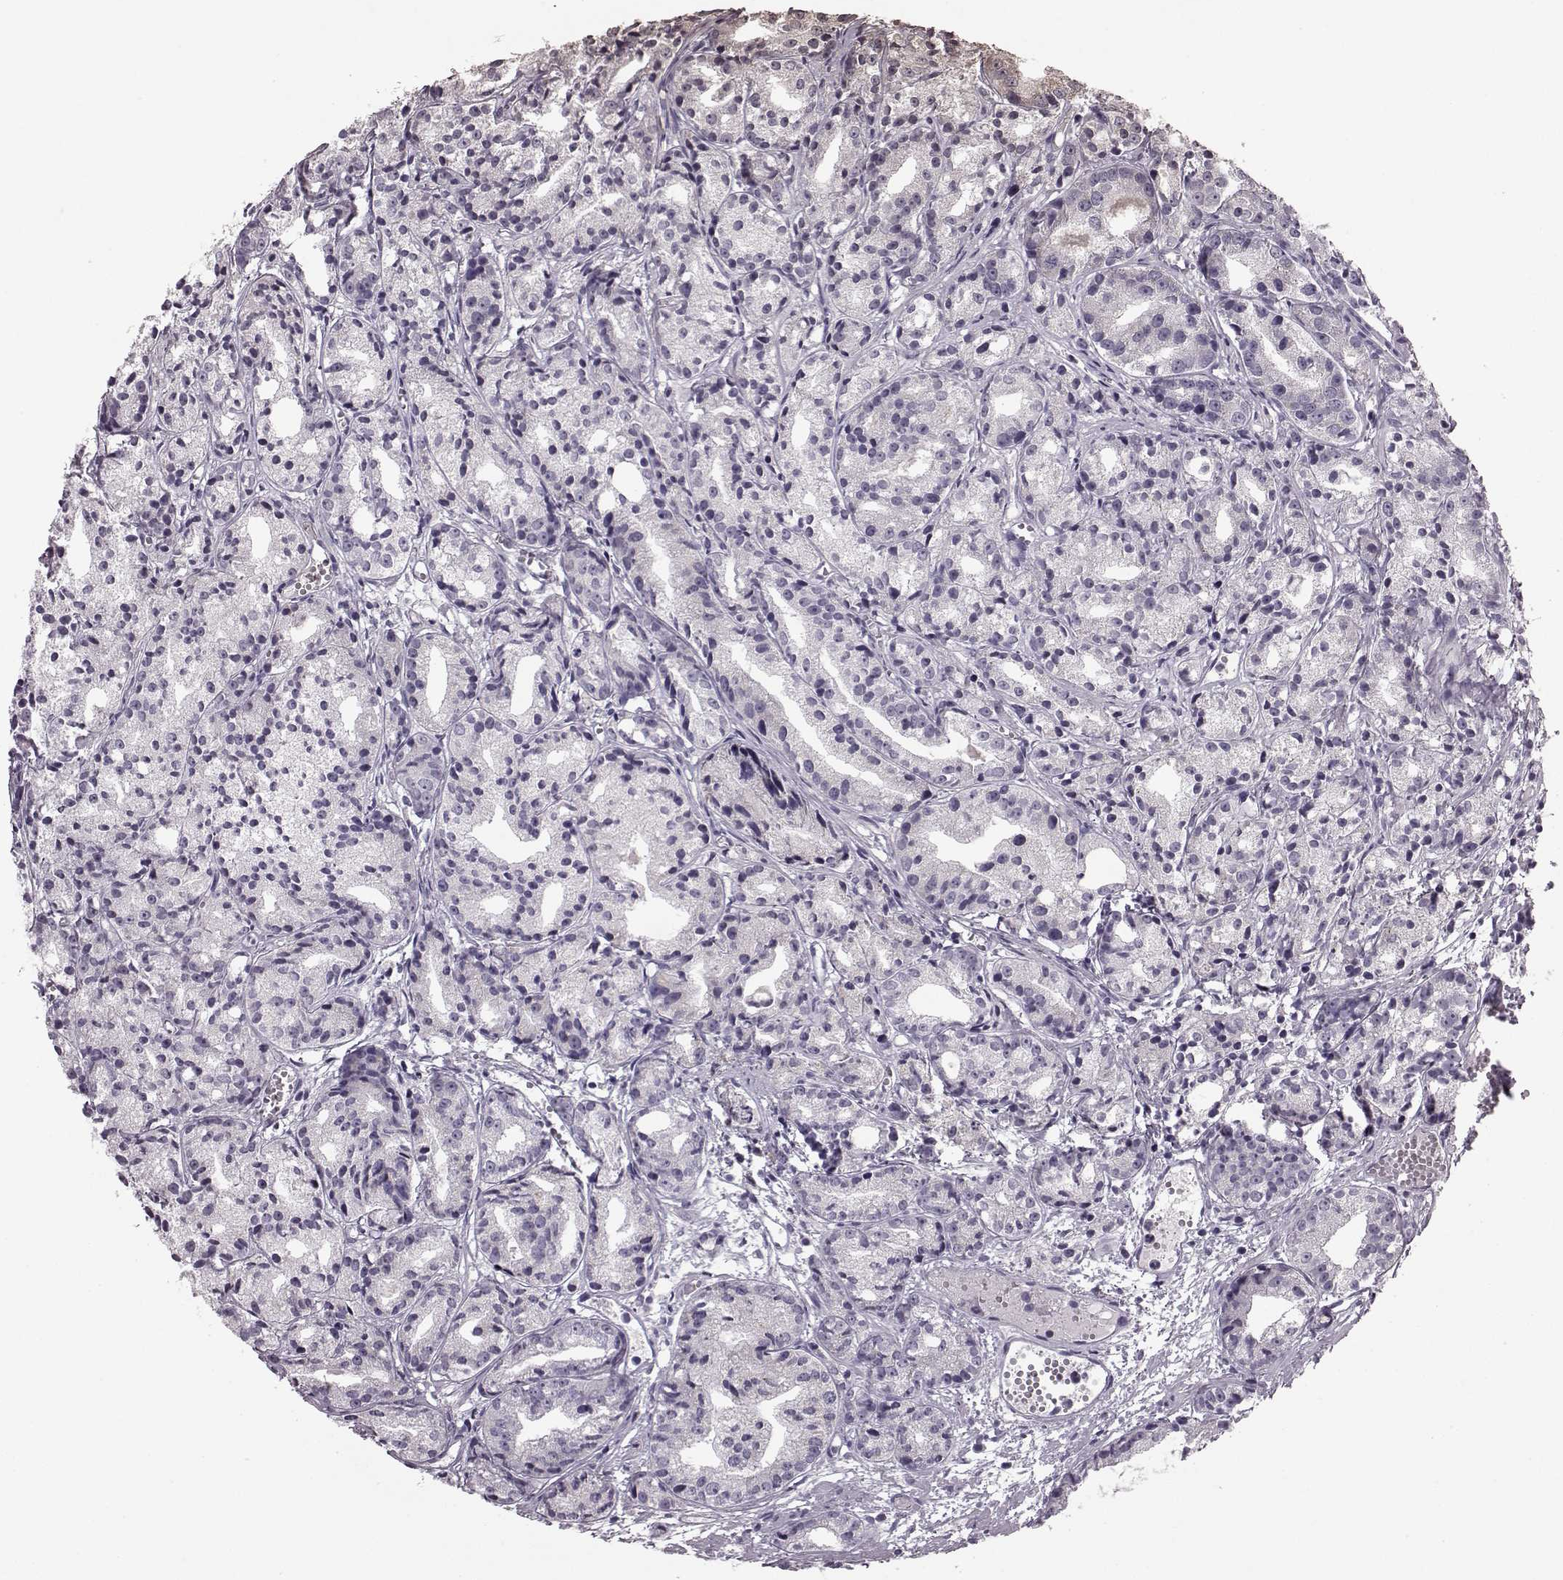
{"staining": {"intensity": "negative", "quantity": "none", "location": "none"}, "tissue": "prostate cancer", "cell_type": "Tumor cells", "image_type": "cancer", "snomed": [{"axis": "morphology", "description": "Adenocarcinoma, Medium grade"}, {"axis": "topography", "description": "Prostate"}], "caption": "Prostate cancer (adenocarcinoma (medium-grade)) stained for a protein using IHC displays no staining tumor cells.", "gene": "JSRP1", "patient": {"sex": "male", "age": 74}}